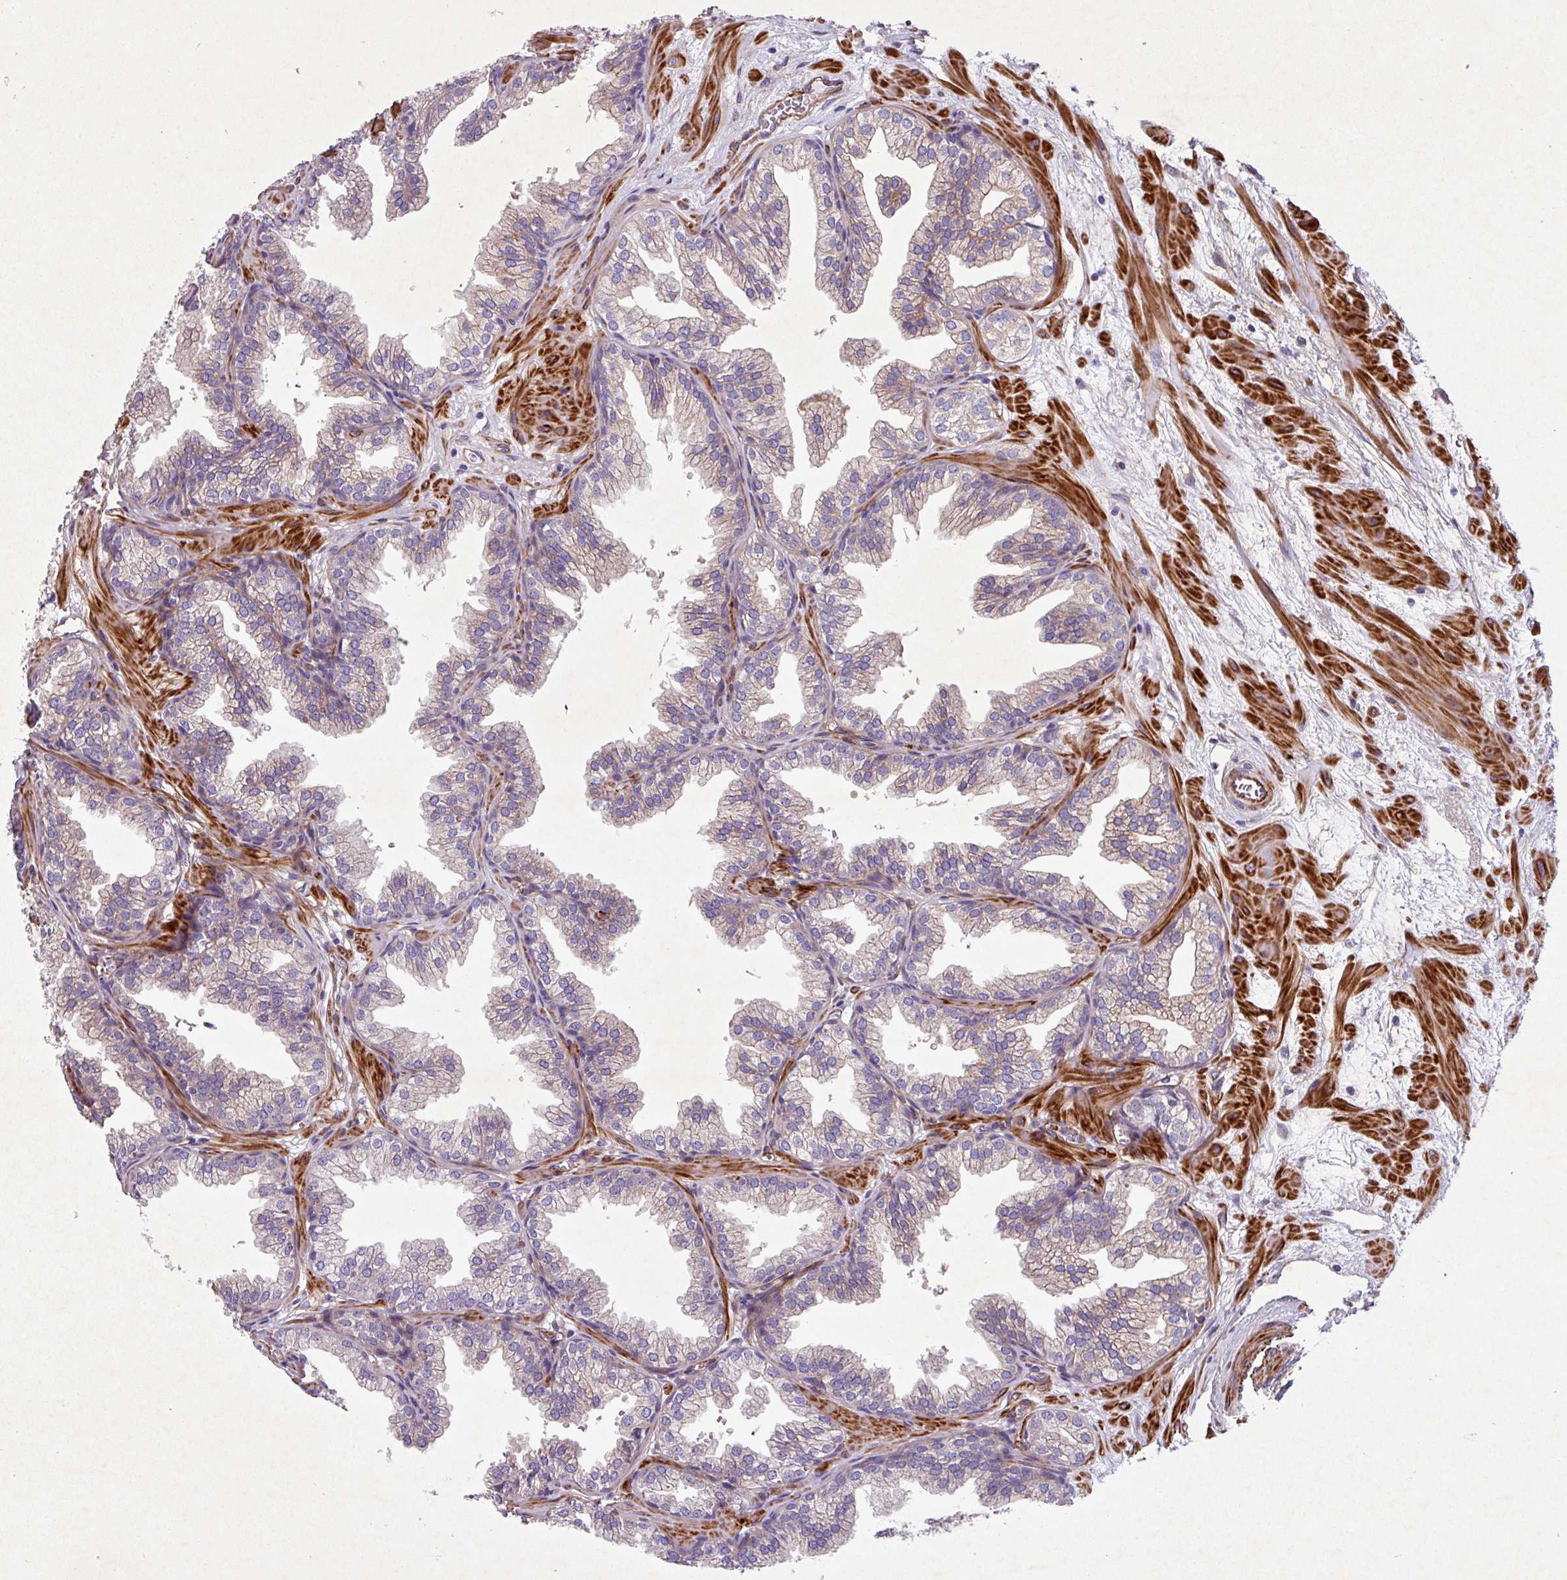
{"staining": {"intensity": "weak", "quantity": "25%-75%", "location": "cytoplasmic/membranous"}, "tissue": "prostate", "cell_type": "Glandular cells", "image_type": "normal", "snomed": [{"axis": "morphology", "description": "Normal tissue, NOS"}, {"axis": "topography", "description": "Prostate"}], "caption": "This histopathology image shows IHC staining of normal prostate, with low weak cytoplasmic/membranous staining in approximately 25%-75% of glandular cells.", "gene": "ATP2C2", "patient": {"sex": "male", "age": 37}}